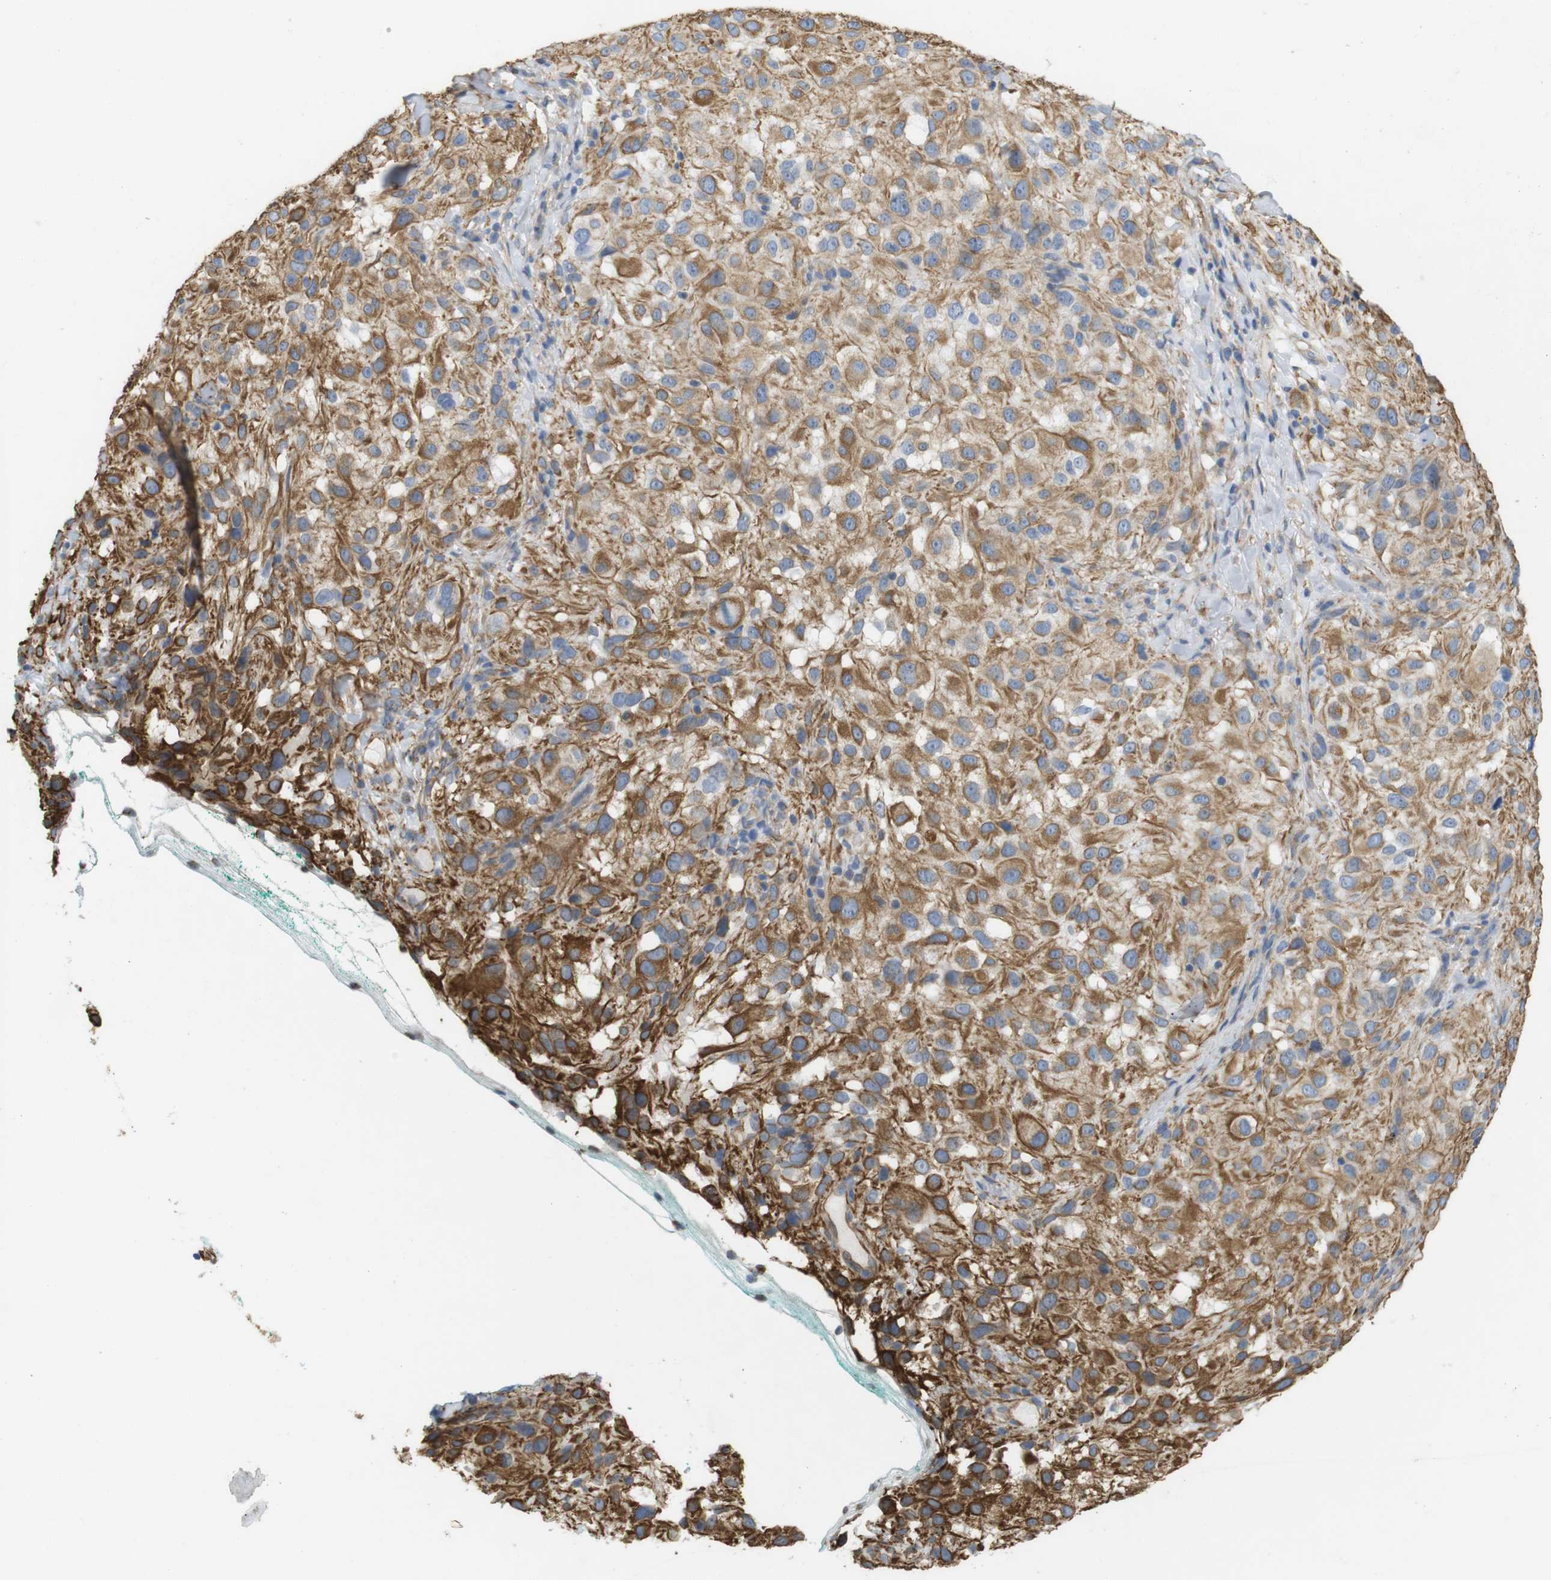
{"staining": {"intensity": "moderate", "quantity": ">75%", "location": "cytoplasmic/membranous"}, "tissue": "melanoma", "cell_type": "Tumor cells", "image_type": "cancer", "snomed": [{"axis": "morphology", "description": "Necrosis, NOS"}, {"axis": "morphology", "description": "Malignant melanoma, NOS"}, {"axis": "topography", "description": "Skin"}], "caption": "Immunohistochemistry (IHC) (DAB) staining of melanoma exhibits moderate cytoplasmic/membranous protein positivity in approximately >75% of tumor cells. The staining is performed using DAB (3,3'-diaminobenzidine) brown chromogen to label protein expression. The nuclei are counter-stained blue using hematoxylin.", "gene": "MS4A10", "patient": {"sex": "female", "age": 87}}